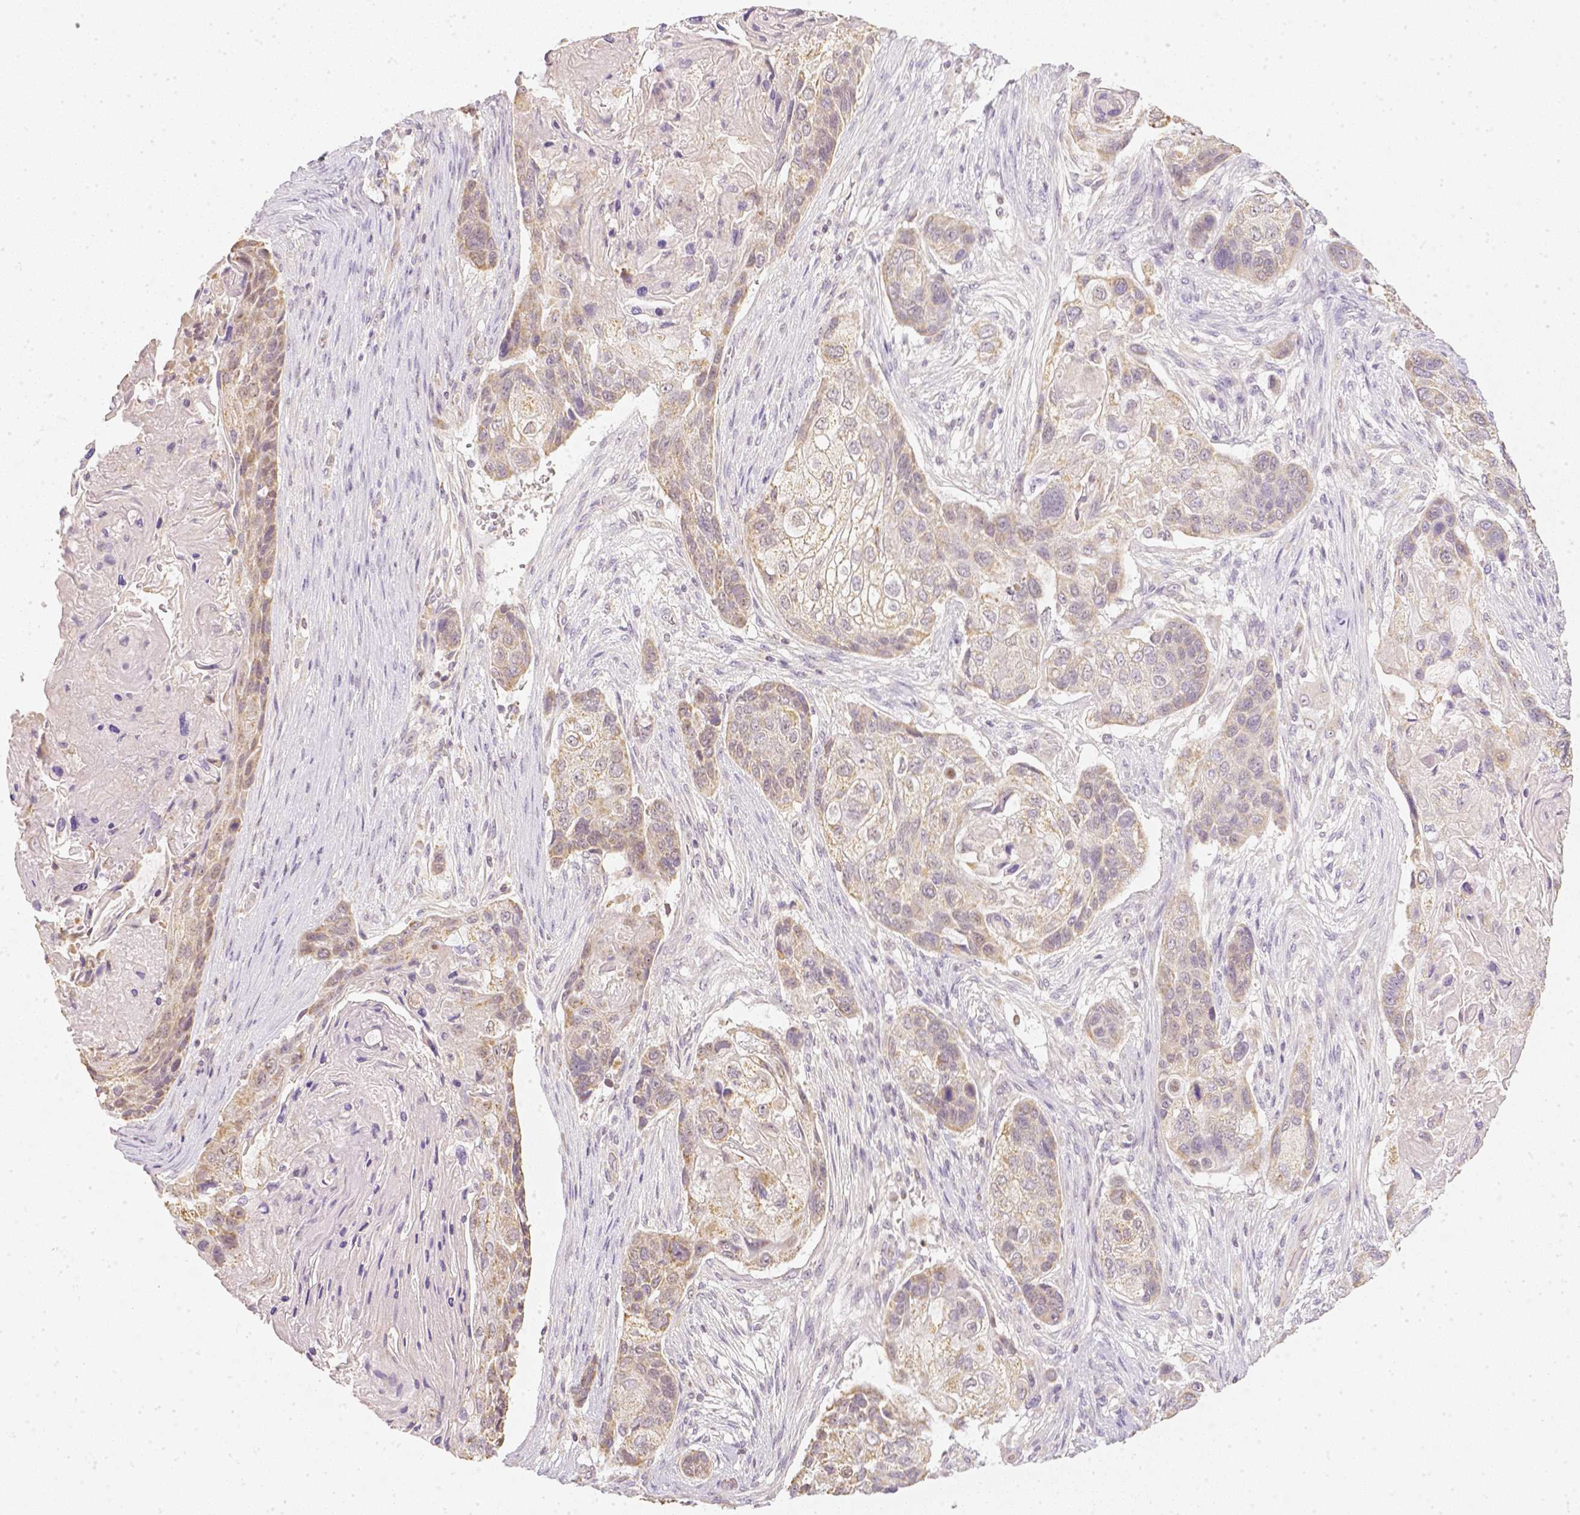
{"staining": {"intensity": "weak", "quantity": ">75%", "location": "cytoplasmic/membranous"}, "tissue": "lung cancer", "cell_type": "Tumor cells", "image_type": "cancer", "snomed": [{"axis": "morphology", "description": "Squamous cell carcinoma, NOS"}, {"axis": "topography", "description": "Lung"}], "caption": "Weak cytoplasmic/membranous staining is identified in approximately >75% of tumor cells in lung squamous cell carcinoma. (DAB IHC with brightfield microscopy, high magnification).", "gene": "NVL", "patient": {"sex": "male", "age": 69}}